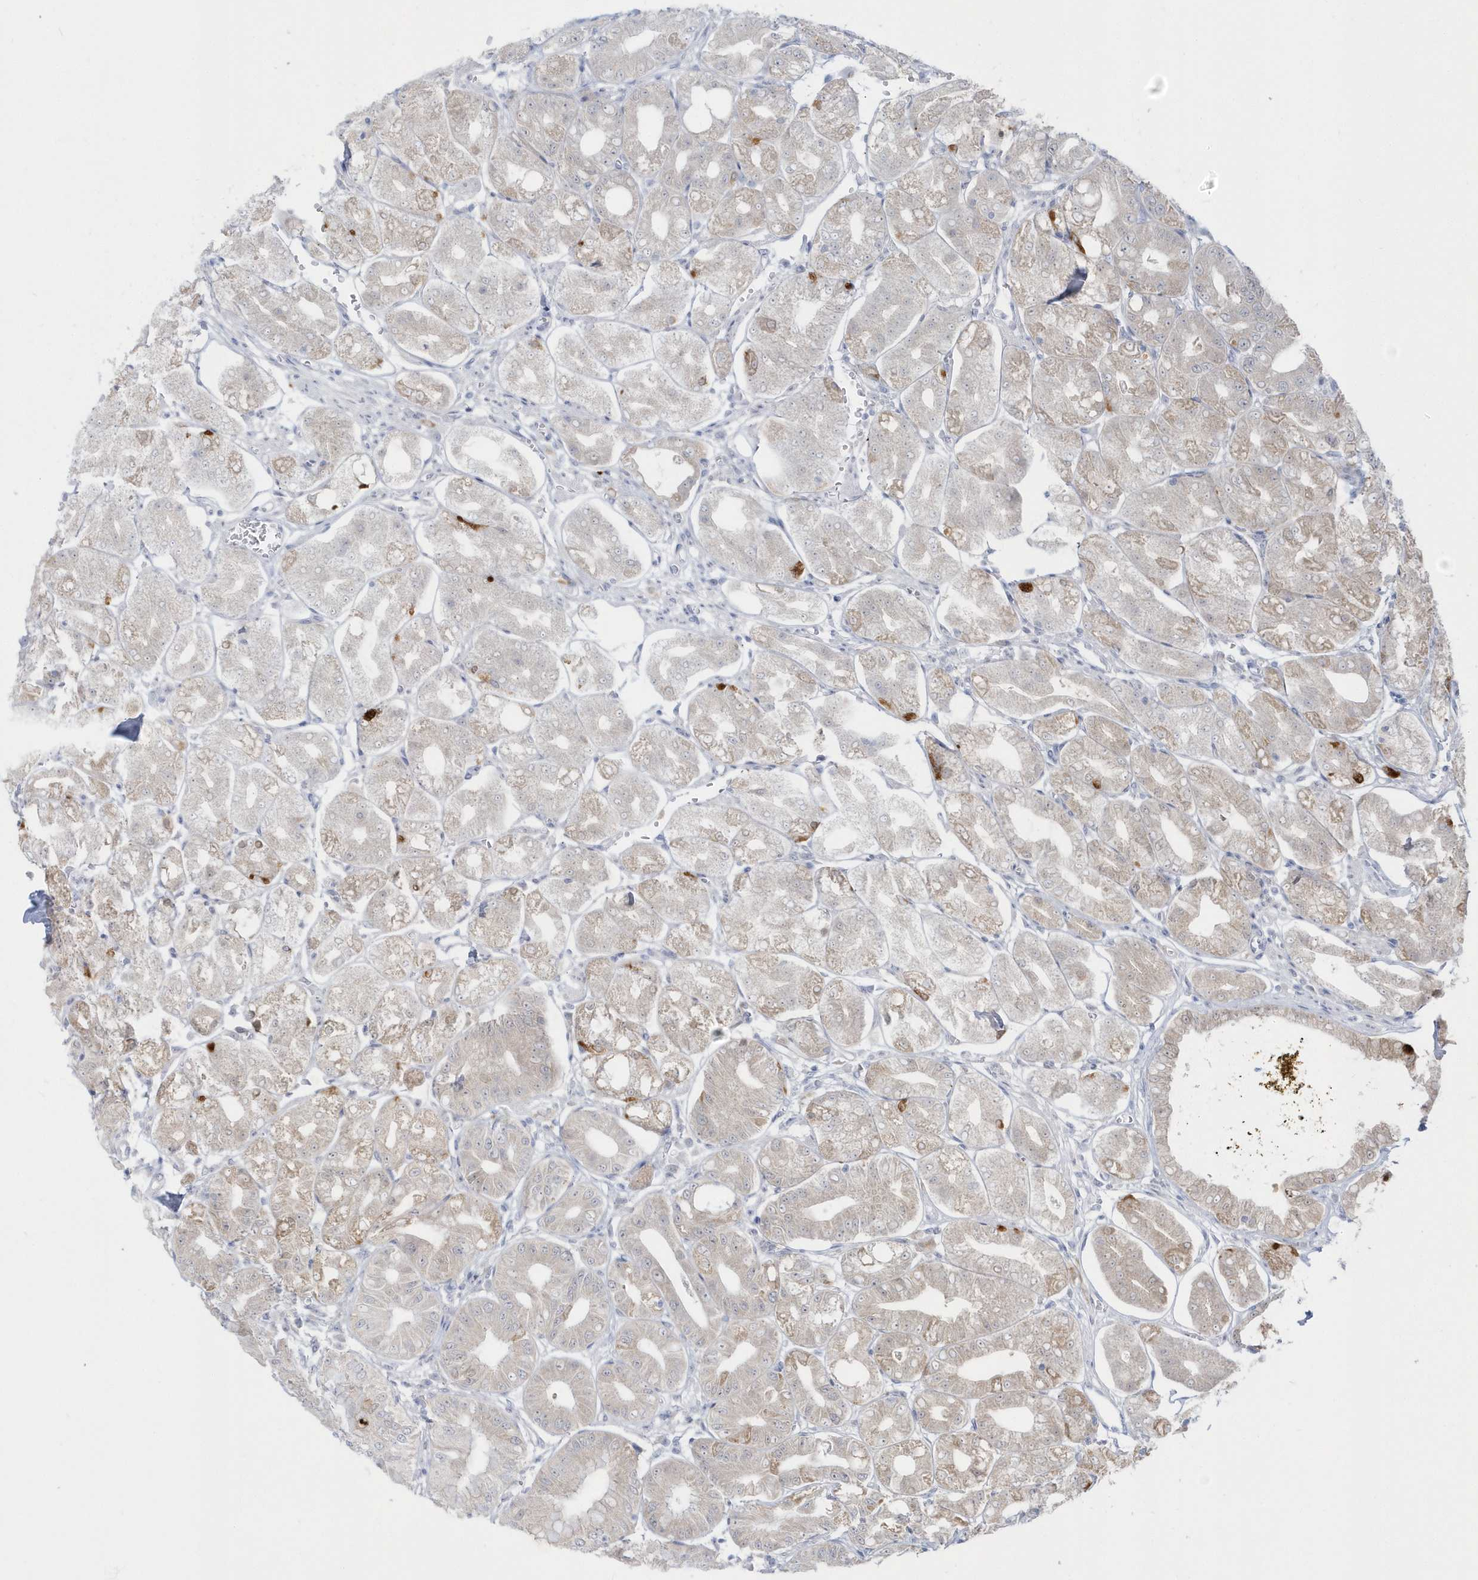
{"staining": {"intensity": "weak", "quantity": "25%-75%", "location": "cytoplasmic/membranous"}, "tissue": "stomach", "cell_type": "Glandular cells", "image_type": "normal", "snomed": [{"axis": "morphology", "description": "Normal tissue, NOS"}, {"axis": "topography", "description": "Stomach, lower"}], "caption": "Unremarkable stomach shows weak cytoplasmic/membranous positivity in about 25%-75% of glandular cells.", "gene": "PCBD1", "patient": {"sex": "male", "age": 71}}